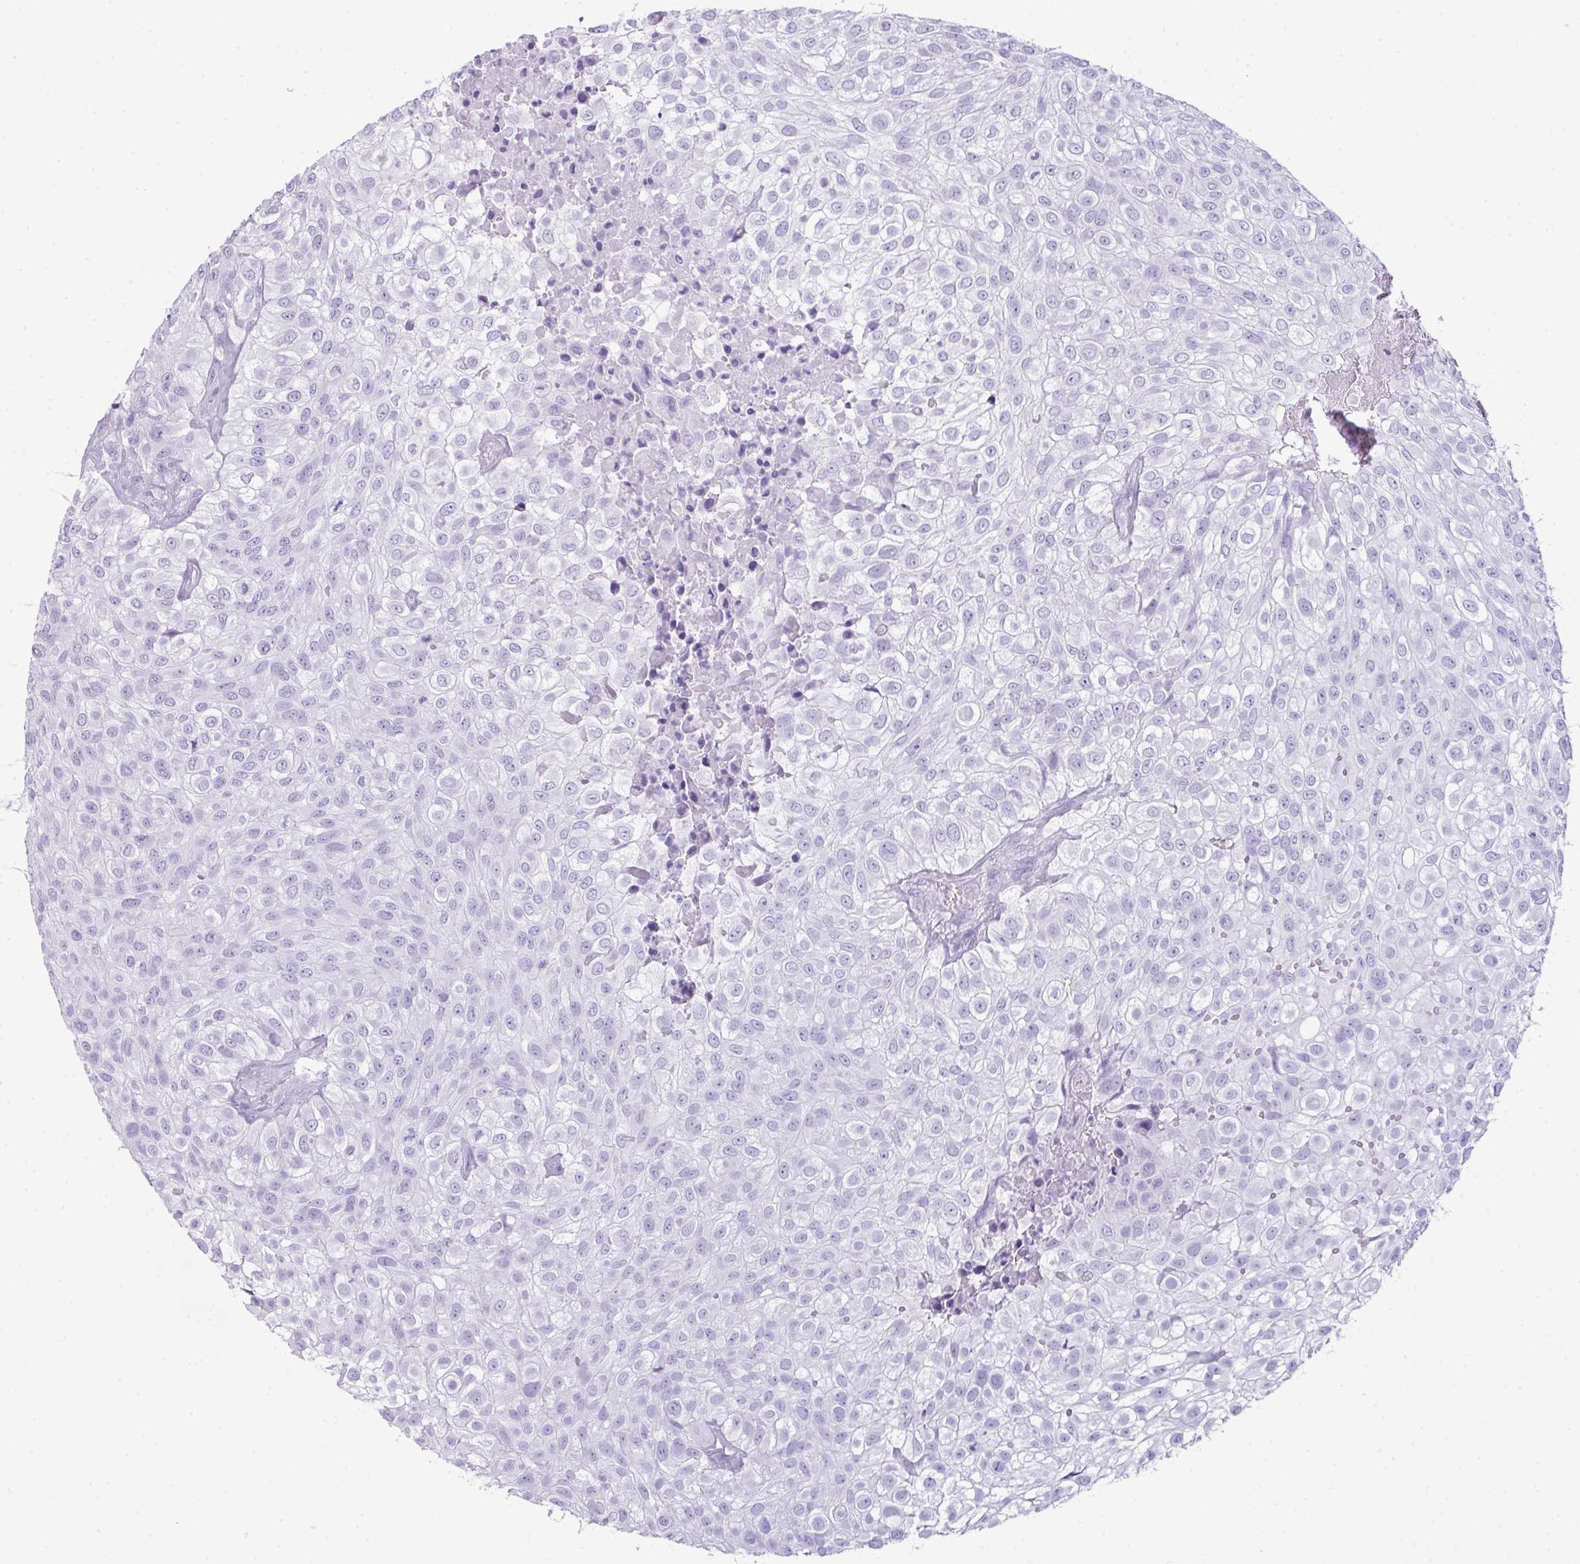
{"staining": {"intensity": "negative", "quantity": "none", "location": "none"}, "tissue": "urothelial cancer", "cell_type": "Tumor cells", "image_type": "cancer", "snomed": [{"axis": "morphology", "description": "Urothelial carcinoma, High grade"}, {"axis": "topography", "description": "Urinary bladder"}], "caption": "Urothelial carcinoma (high-grade) was stained to show a protein in brown. There is no significant positivity in tumor cells.", "gene": "TNP1", "patient": {"sex": "male", "age": 56}}